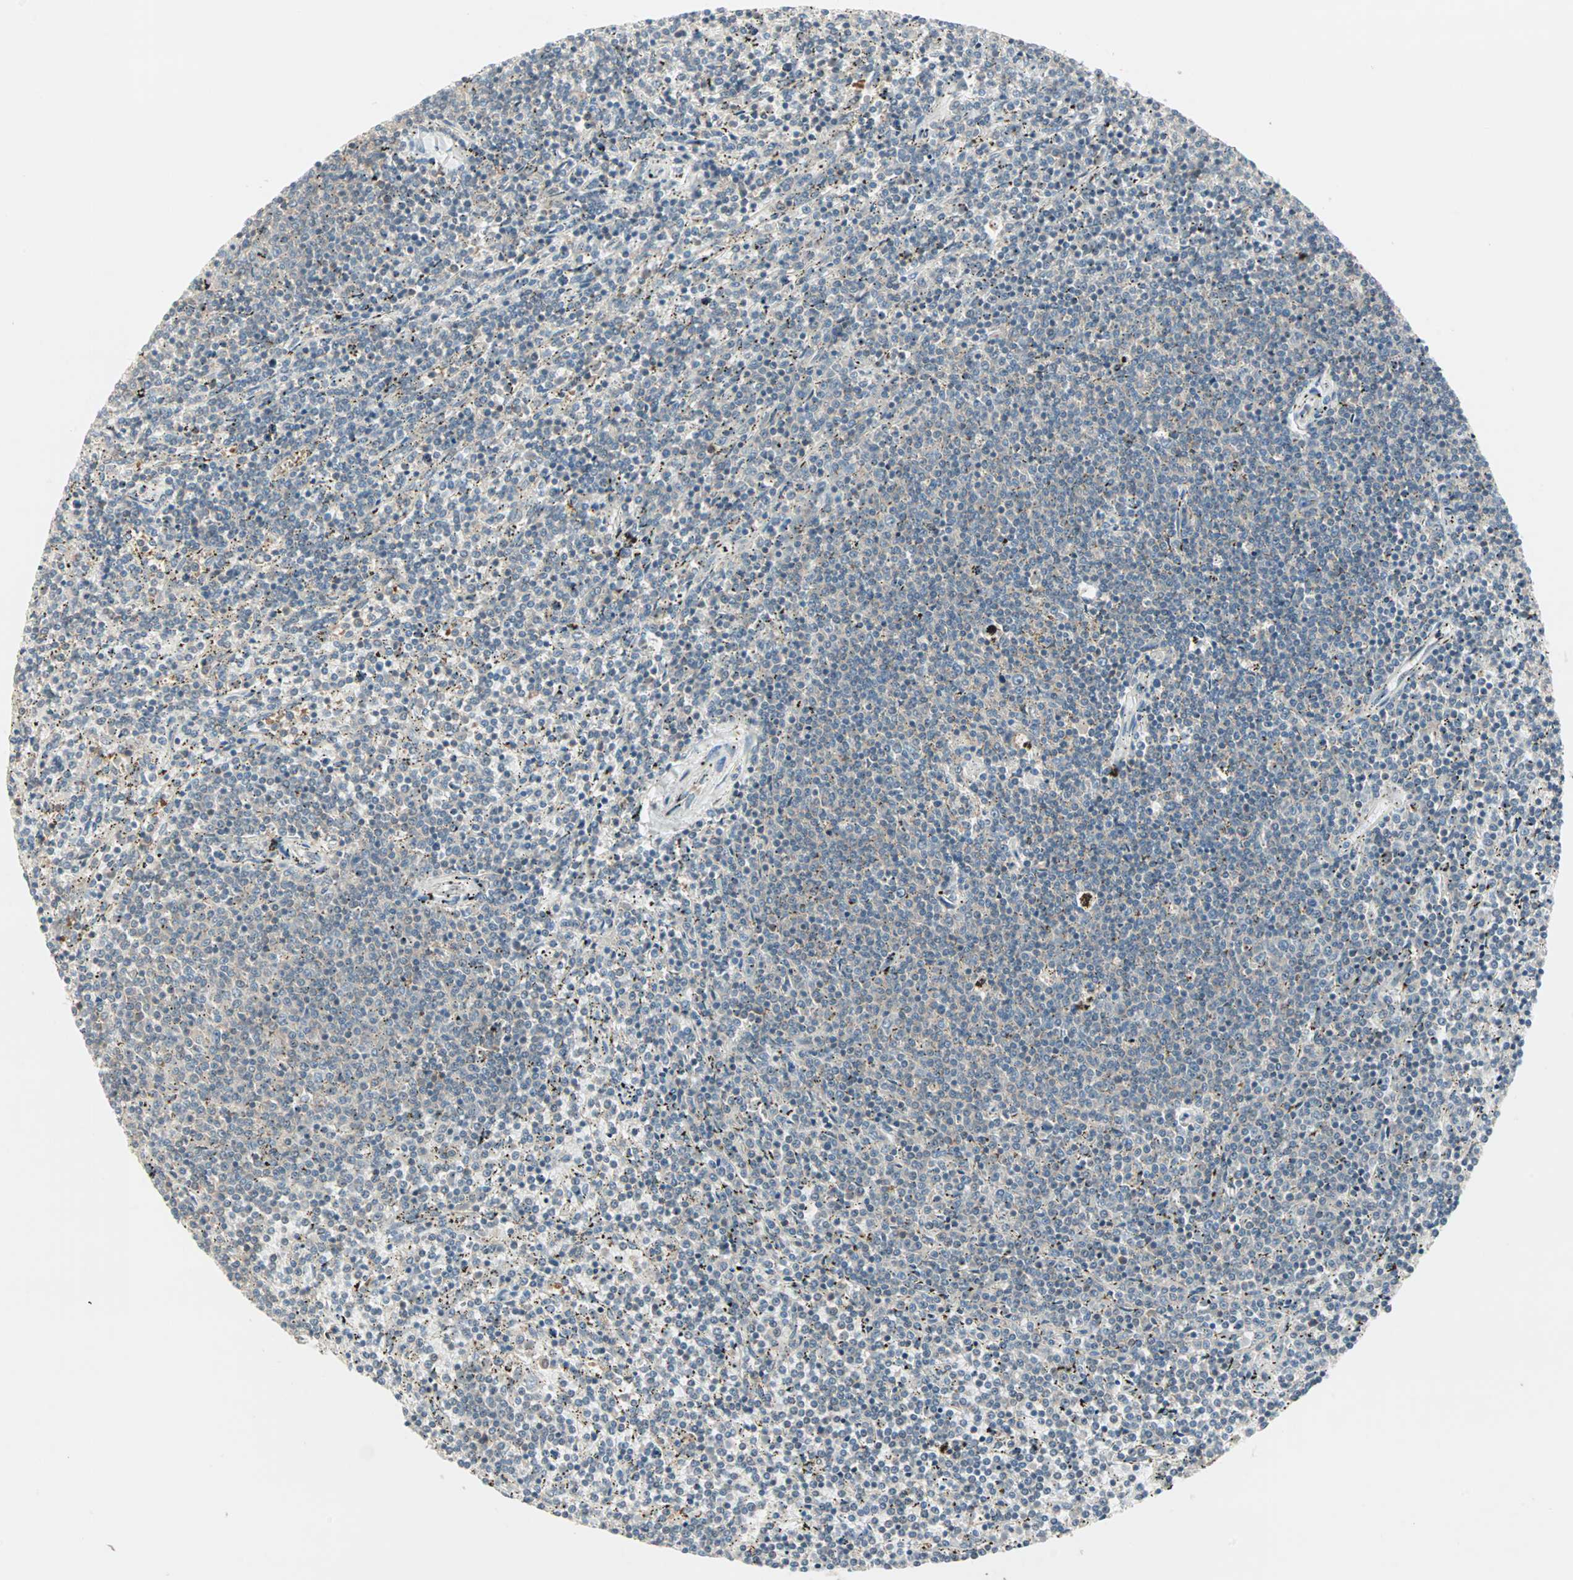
{"staining": {"intensity": "weak", "quantity": "25%-75%", "location": "cytoplasmic/membranous"}, "tissue": "lymphoma", "cell_type": "Tumor cells", "image_type": "cancer", "snomed": [{"axis": "morphology", "description": "Malignant lymphoma, non-Hodgkin's type, Low grade"}, {"axis": "topography", "description": "Spleen"}], "caption": "Protein positivity by IHC exhibits weak cytoplasmic/membranous staining in about 25%-75% of tumor cells in low-grade malignant lymphoma, non-Hodgkin's type.", "gene": "ZFP36", "patient": {"sex": "female", "age": 50}}